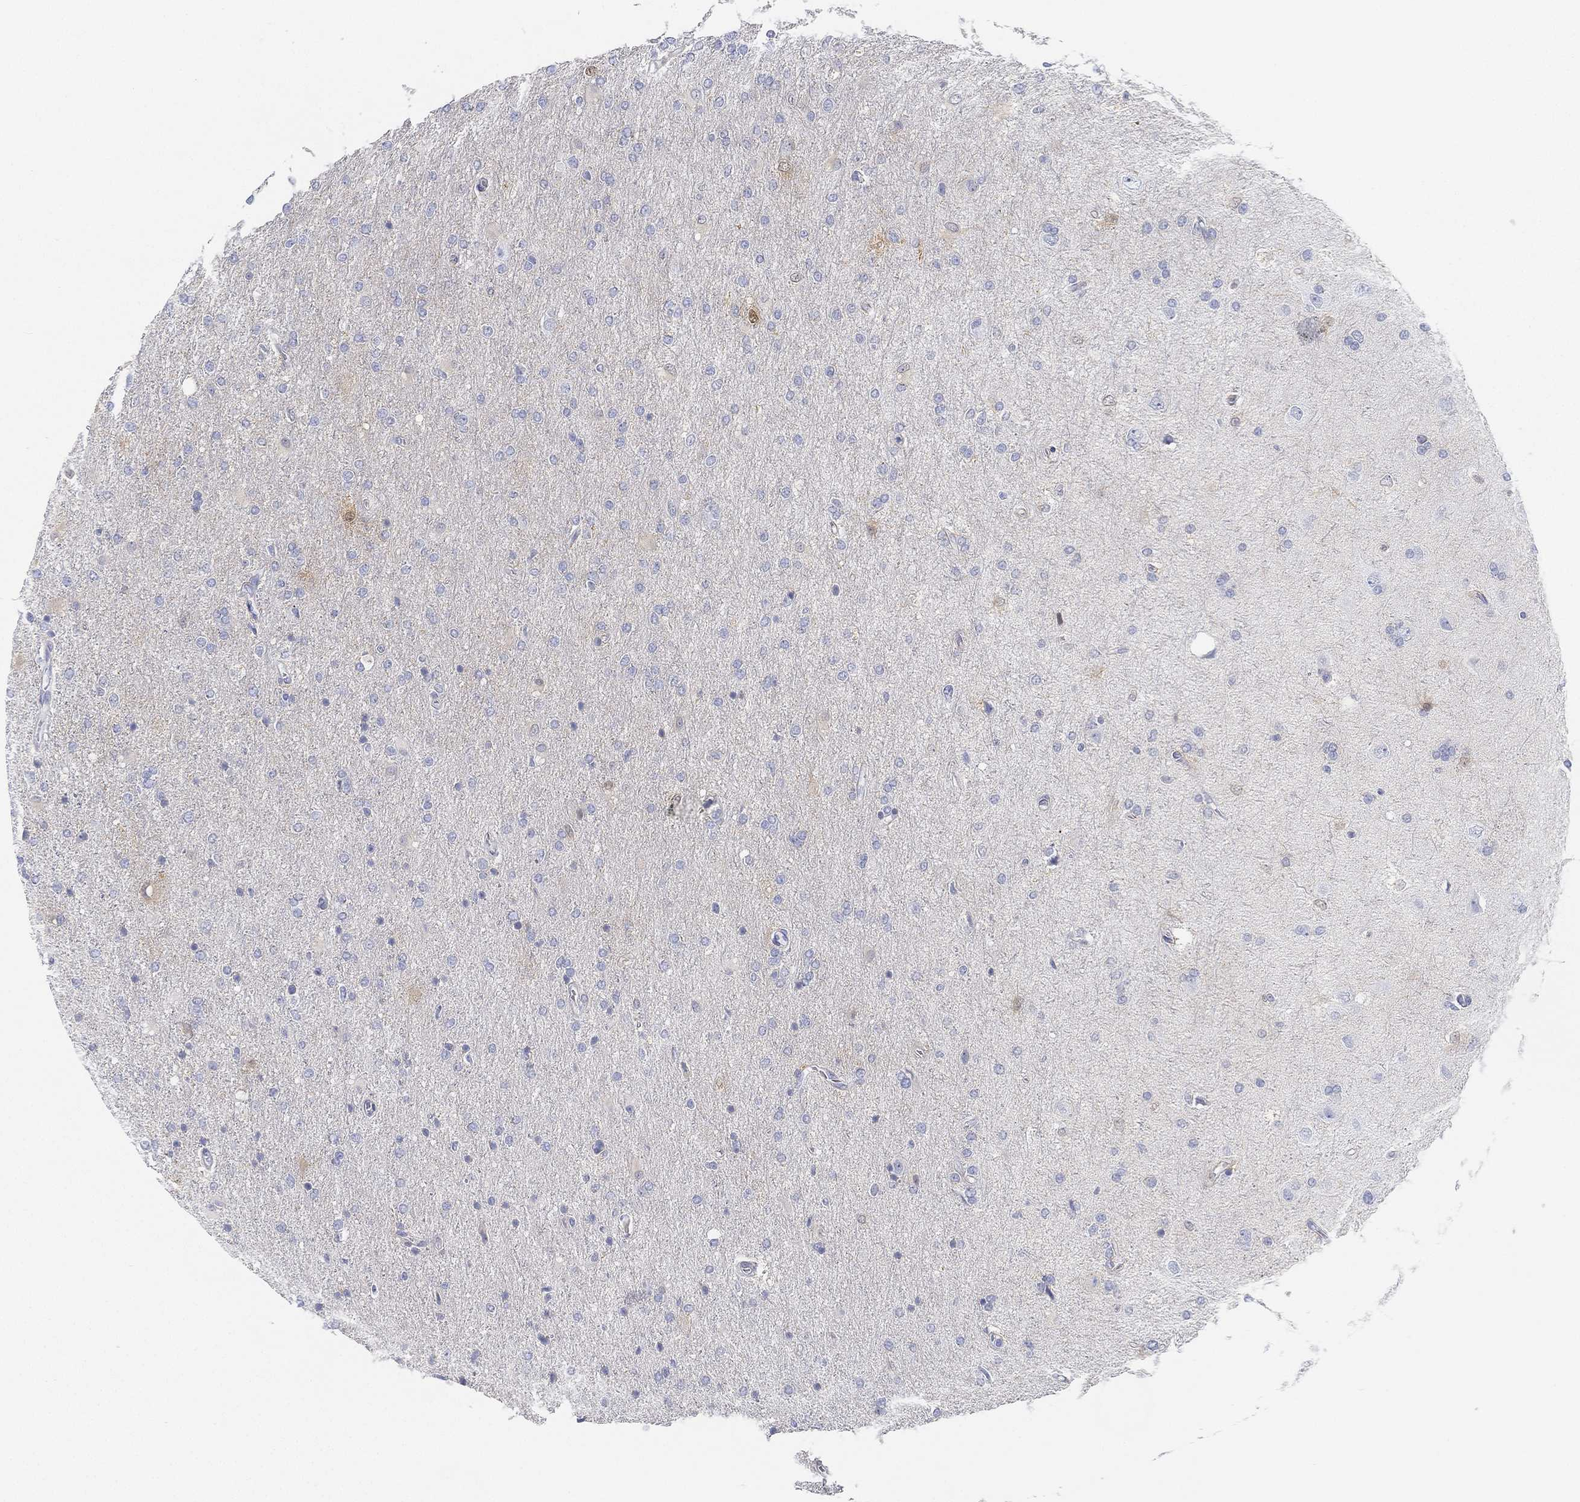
{"staining": {"intensity": "negative", "quantity": "none", "location": "none"}, "tissue": "glioma", "cell_type": "Tumor cells", "image_type": "cancer", "snomed": [{"axis": "morphology", "description": "Glioma, malignant, High grade"}, {"axis": "topography", "description": "Cerebral cortex"}], "caption": "Malignant glioma (high-grade) was stained to show a protein in brown. There is no significant positivity in tumor cells.", "gene": "GPR61", "patient": {"sex": "male", "age": 70}}